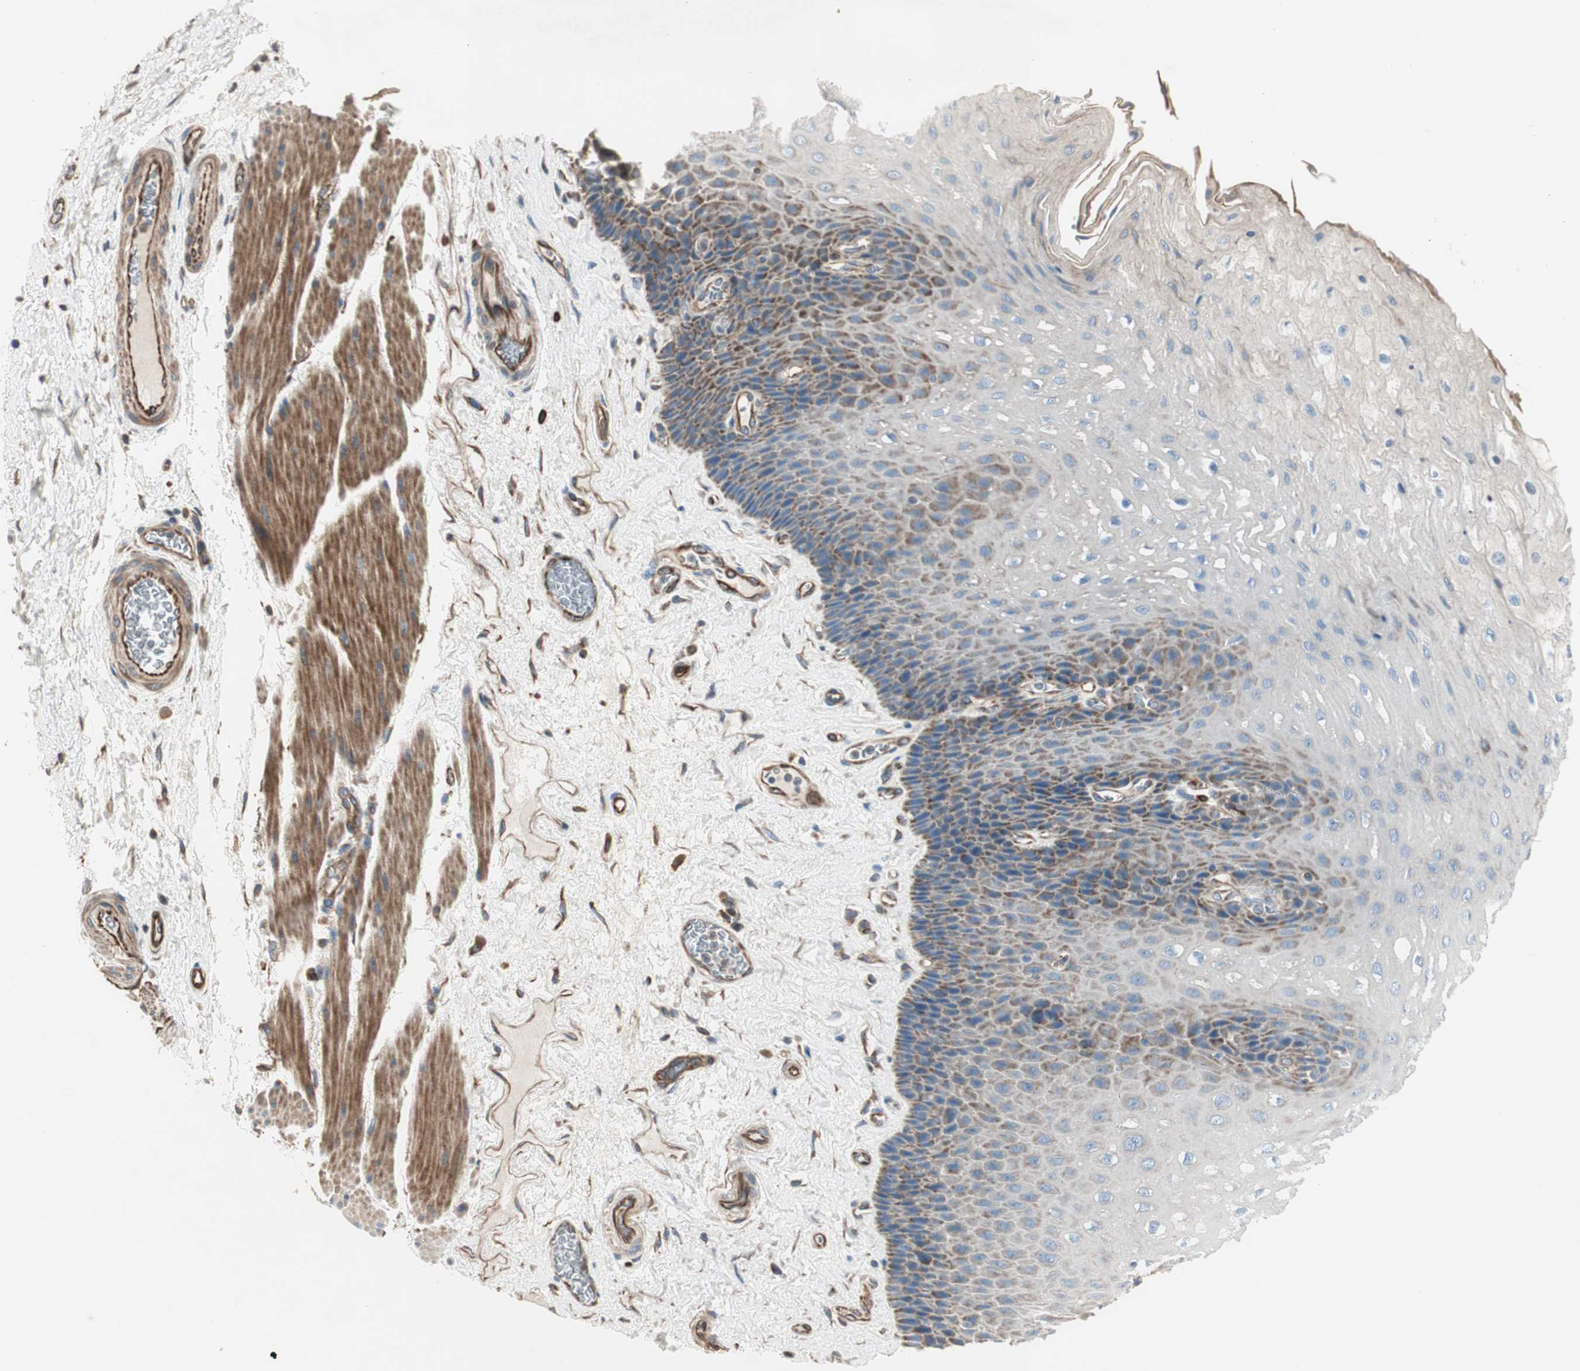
{"staining": {"intensity": "weak", "quantity": "25%-75%", "location": "cytoplasmic/membranous"}, "tissue": "esophagus", "cell_type": "Squamous epithelial cells", "image_type": "normal", "snomed": [{"axis": "morphology", "description": "Normal tissue, NOS"}, {"axis": "topography", "description": "Esophagus"}], "caption": "A low amount of weak cytoplasmic/membranous staining is present in about 25%-75% of squamous epithelial cells in unremarkable esophagus.", "gene": "SRCIN1", "patient": {"sex": "female", "age": 72}}